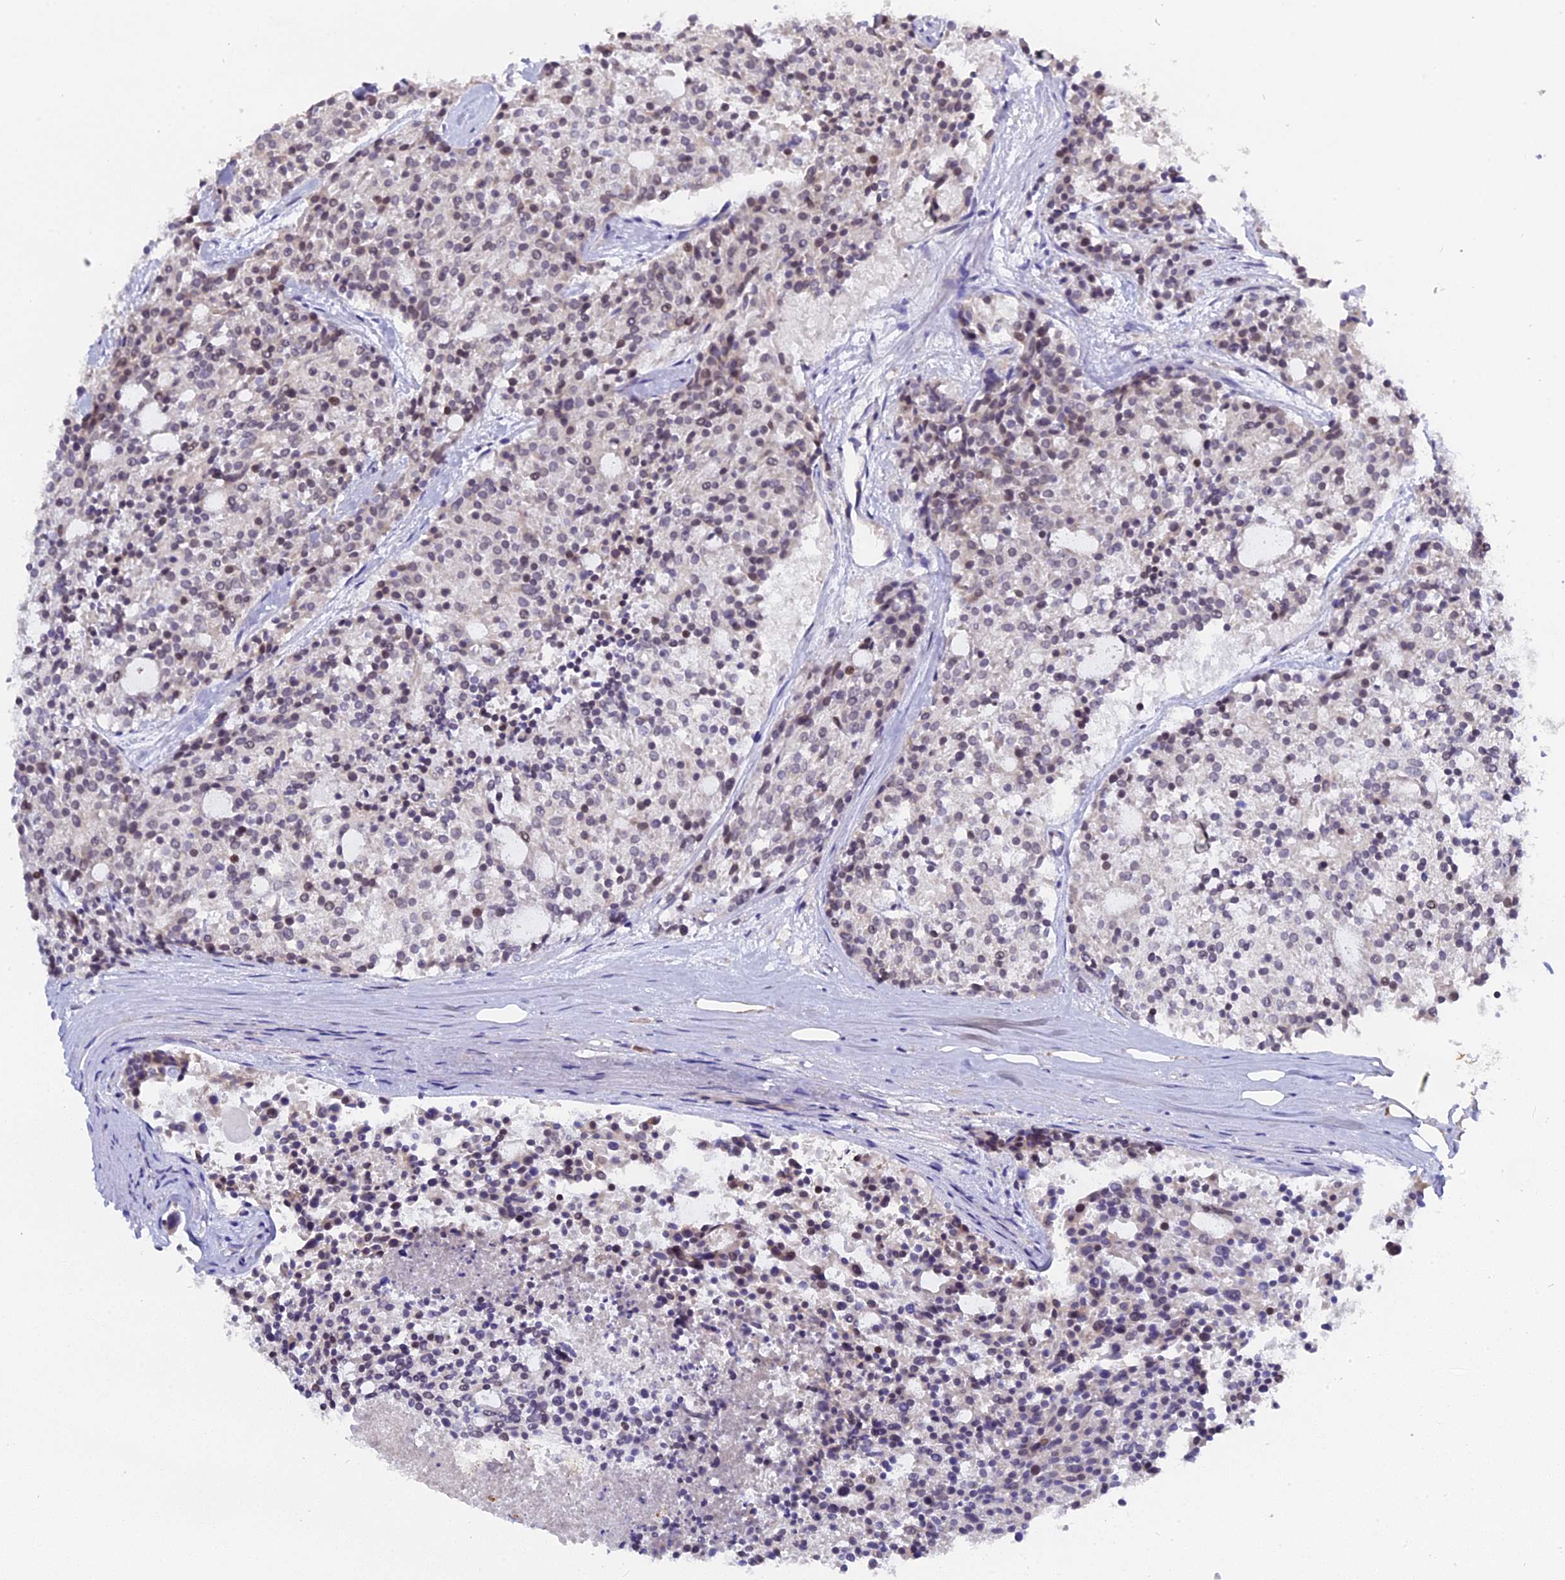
{"staining": {"intensity": "moderate", "quantity": "<25%", "location": "nuclear"}, "tissue": "carcinoid", "cell_type": "Tumor cells", "image_type": "cancer", "snomed": [{"axis": "morphology", "description": "Carcinoid, malignant, NOS"}, {"axis": "topography", "description": "Pancreas"}], "caption": "Immunohistochemical staining of carcinoid reveals moderate nuclear protein expression in approximately <25% of tumor cells.", "gene": "PYGO1", "patient": {"sex": "female", "age": 54}}